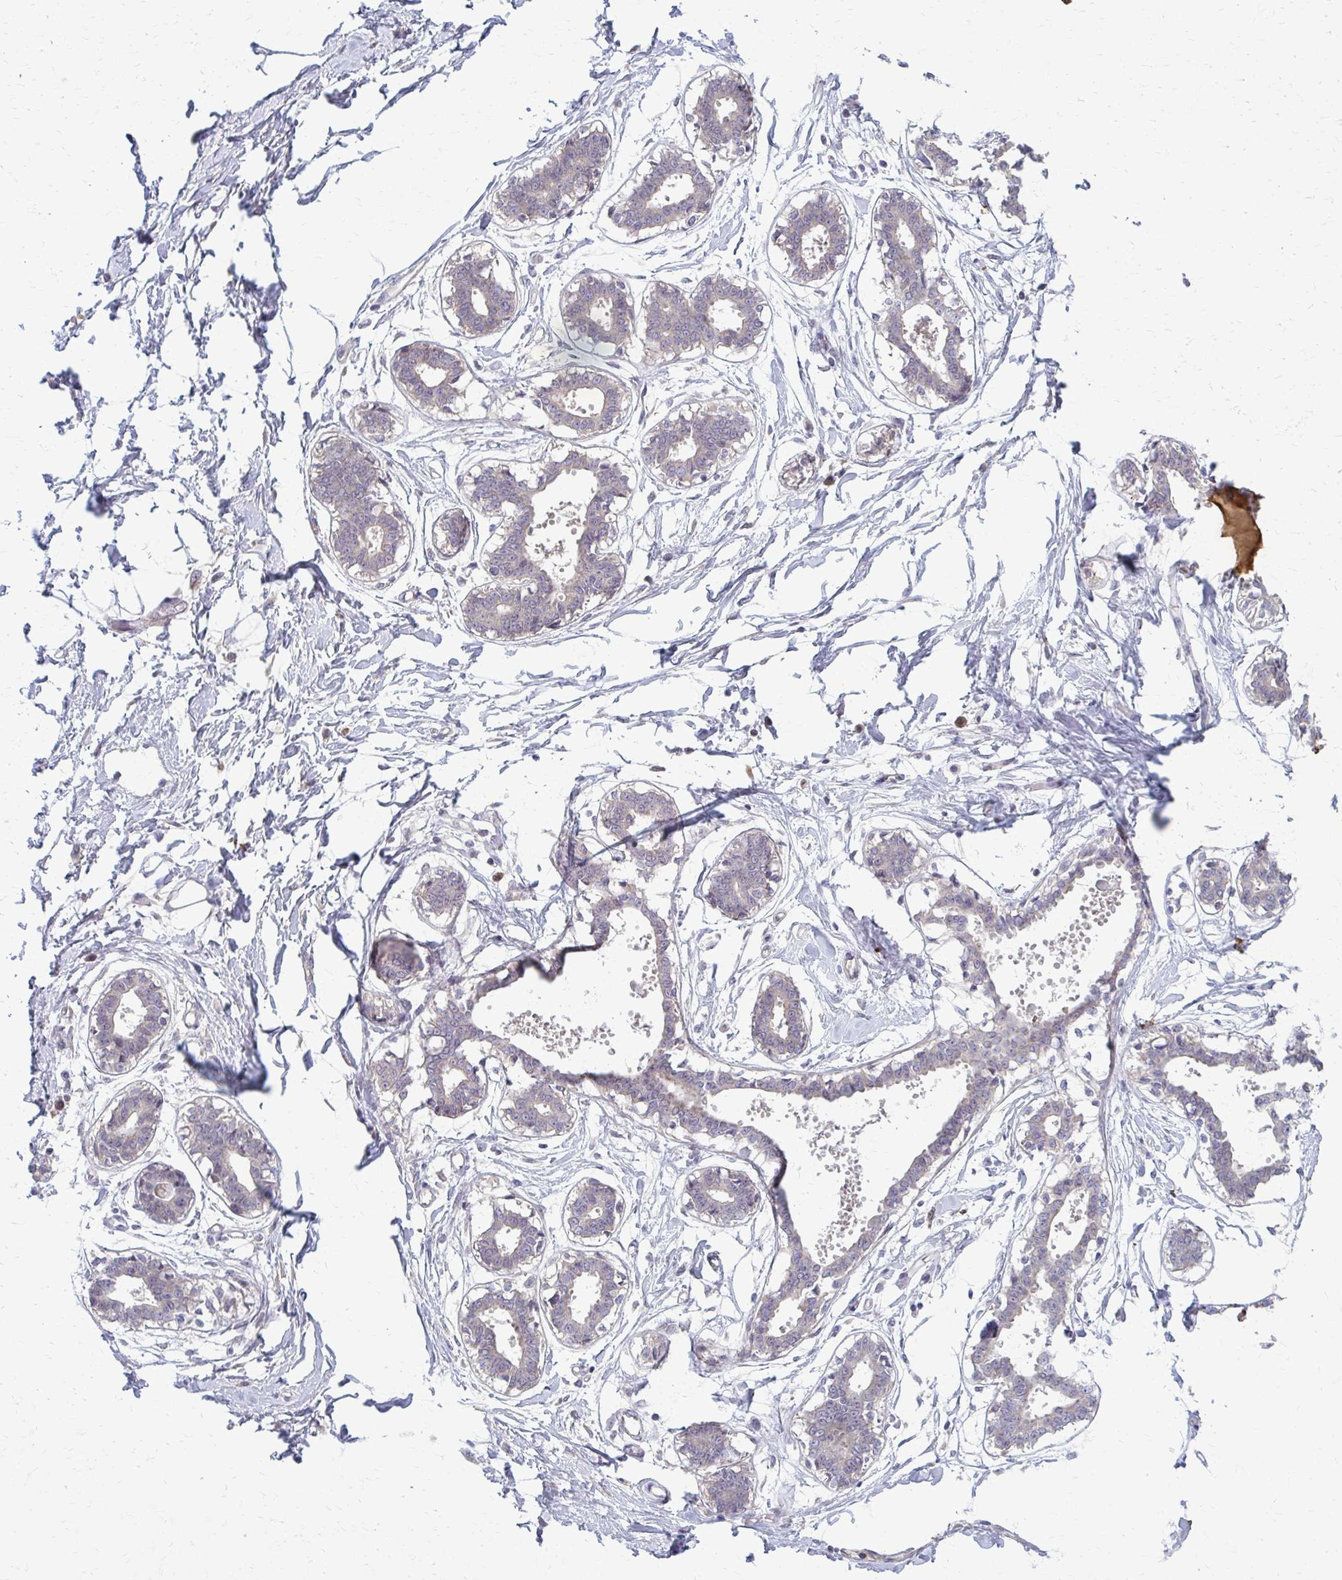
{"staining": {"intensity": "negative", "quantity": "none", "location": "none"}, "tissue": "breast", "cell_type": "Adipocytes", "image_type": "normal", "snomed": [{"axis": "morphology", "description": "Normal tissue, NOS"}, {"axis": "topography", "description": "Breast"}], "caption": "A micrograph of breast stained for a protein exhibits no brown staining in adipocytes. (DAB immunohistochemistry, high magnification).", "gene": "MCRIP2", "patient": {"sex": "female", "age": 45}}